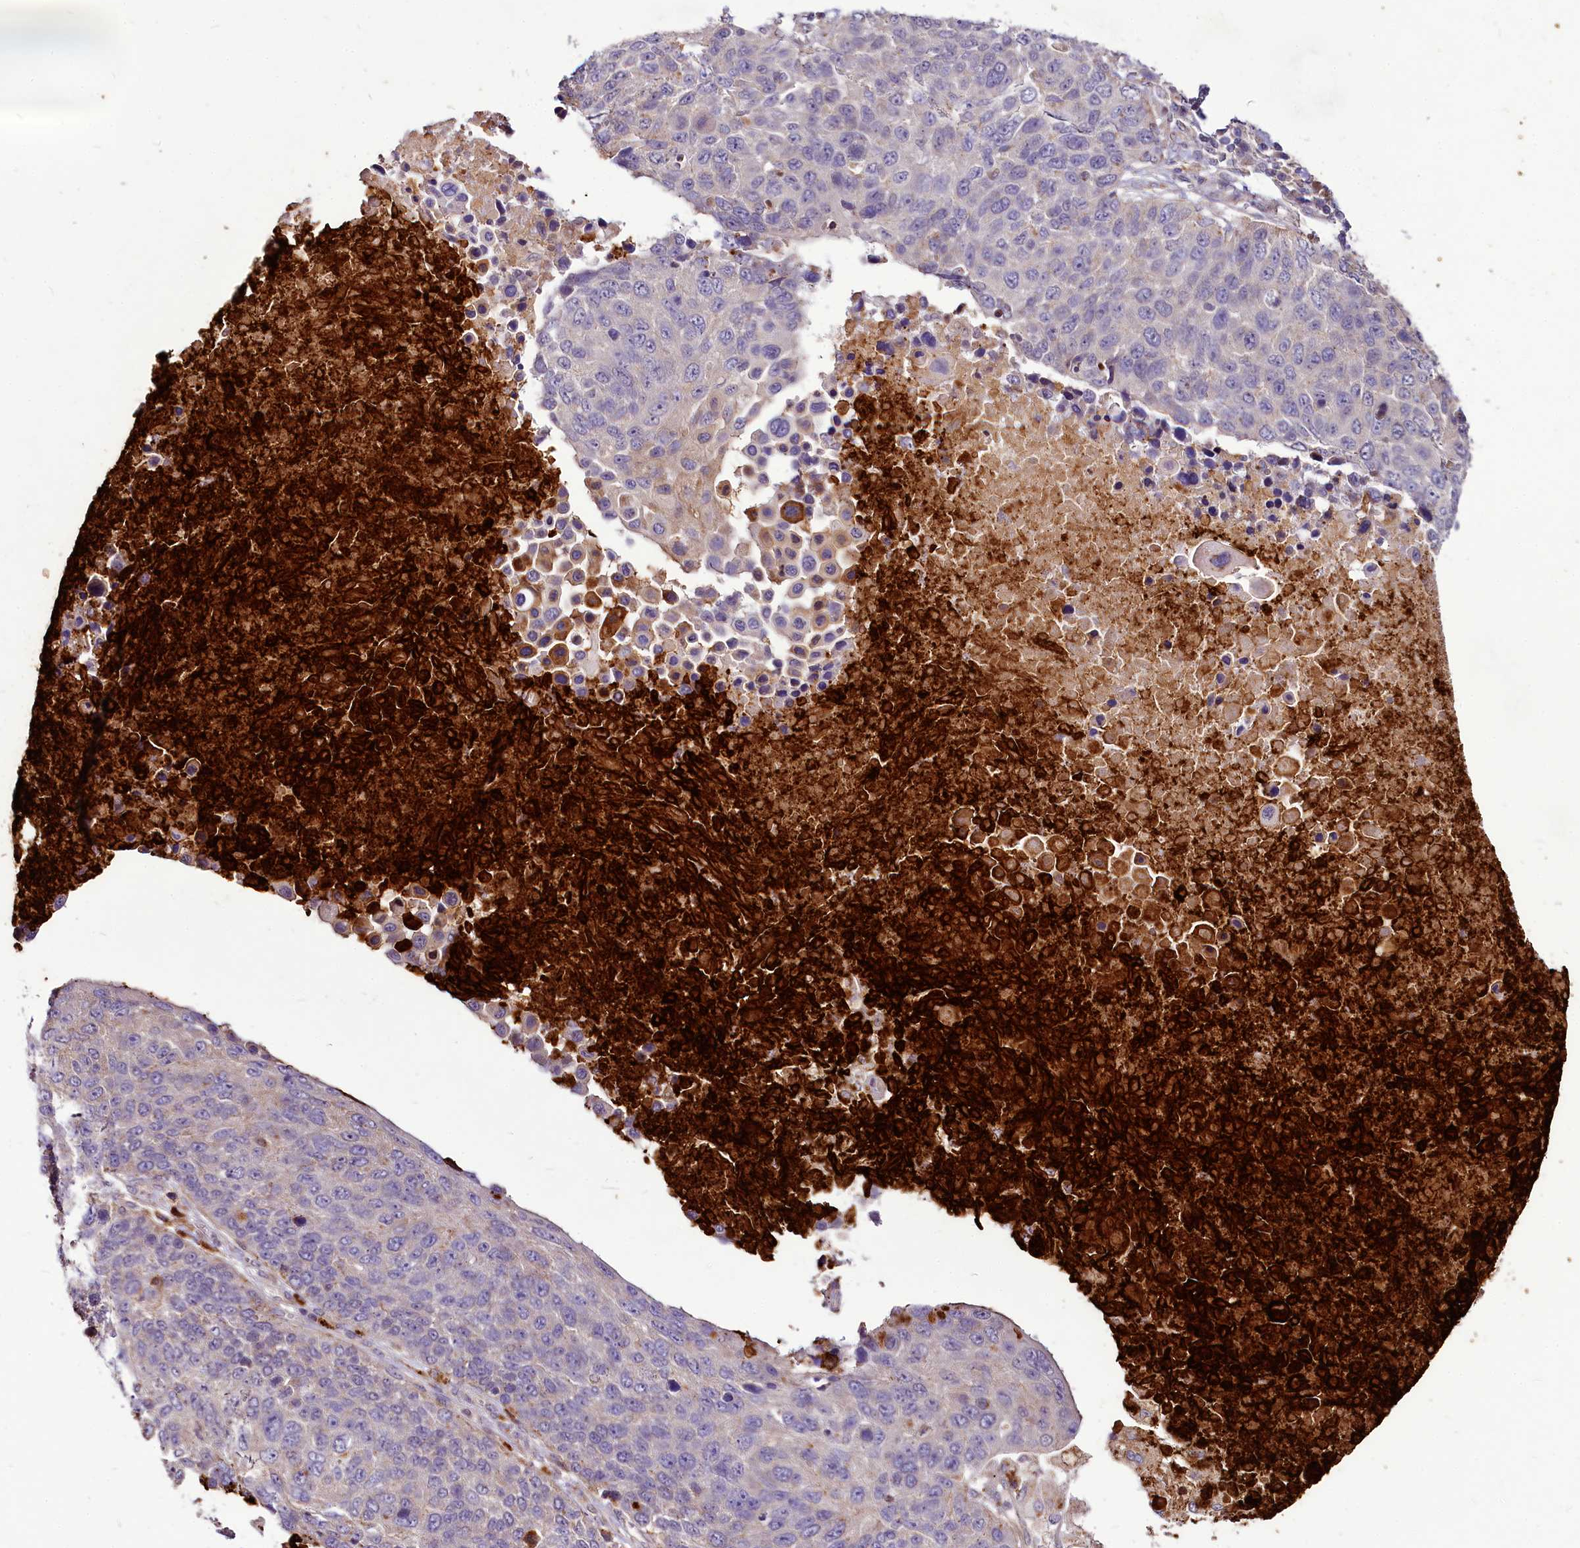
{"staining": {"intensity": "weak", "quantity": "<25%", "location": "cytoplasmic/membranous"}, "tissue": "lung cancer", "cell_type": "Tumor cells", "image_type": "cancer", "snomed": [{"axis": "morphology", "description": "Normal tissue, NOS"}, {"axis": "morphology", "description": "Squamous cell carcinoma, NOS"}, {"axis": "topography", "description": "Lymph node"}, {"axis": "topography", "description": "Lung"}], "caption": "An immunohistochemistry histopathology image of squamous cell carcinoma (lung) is shown. There is no staining in tumor cells of squamous cell carcinoma (lung).", "gene": "C11orf86", "patient": {"sex": "male", "age": 66}}